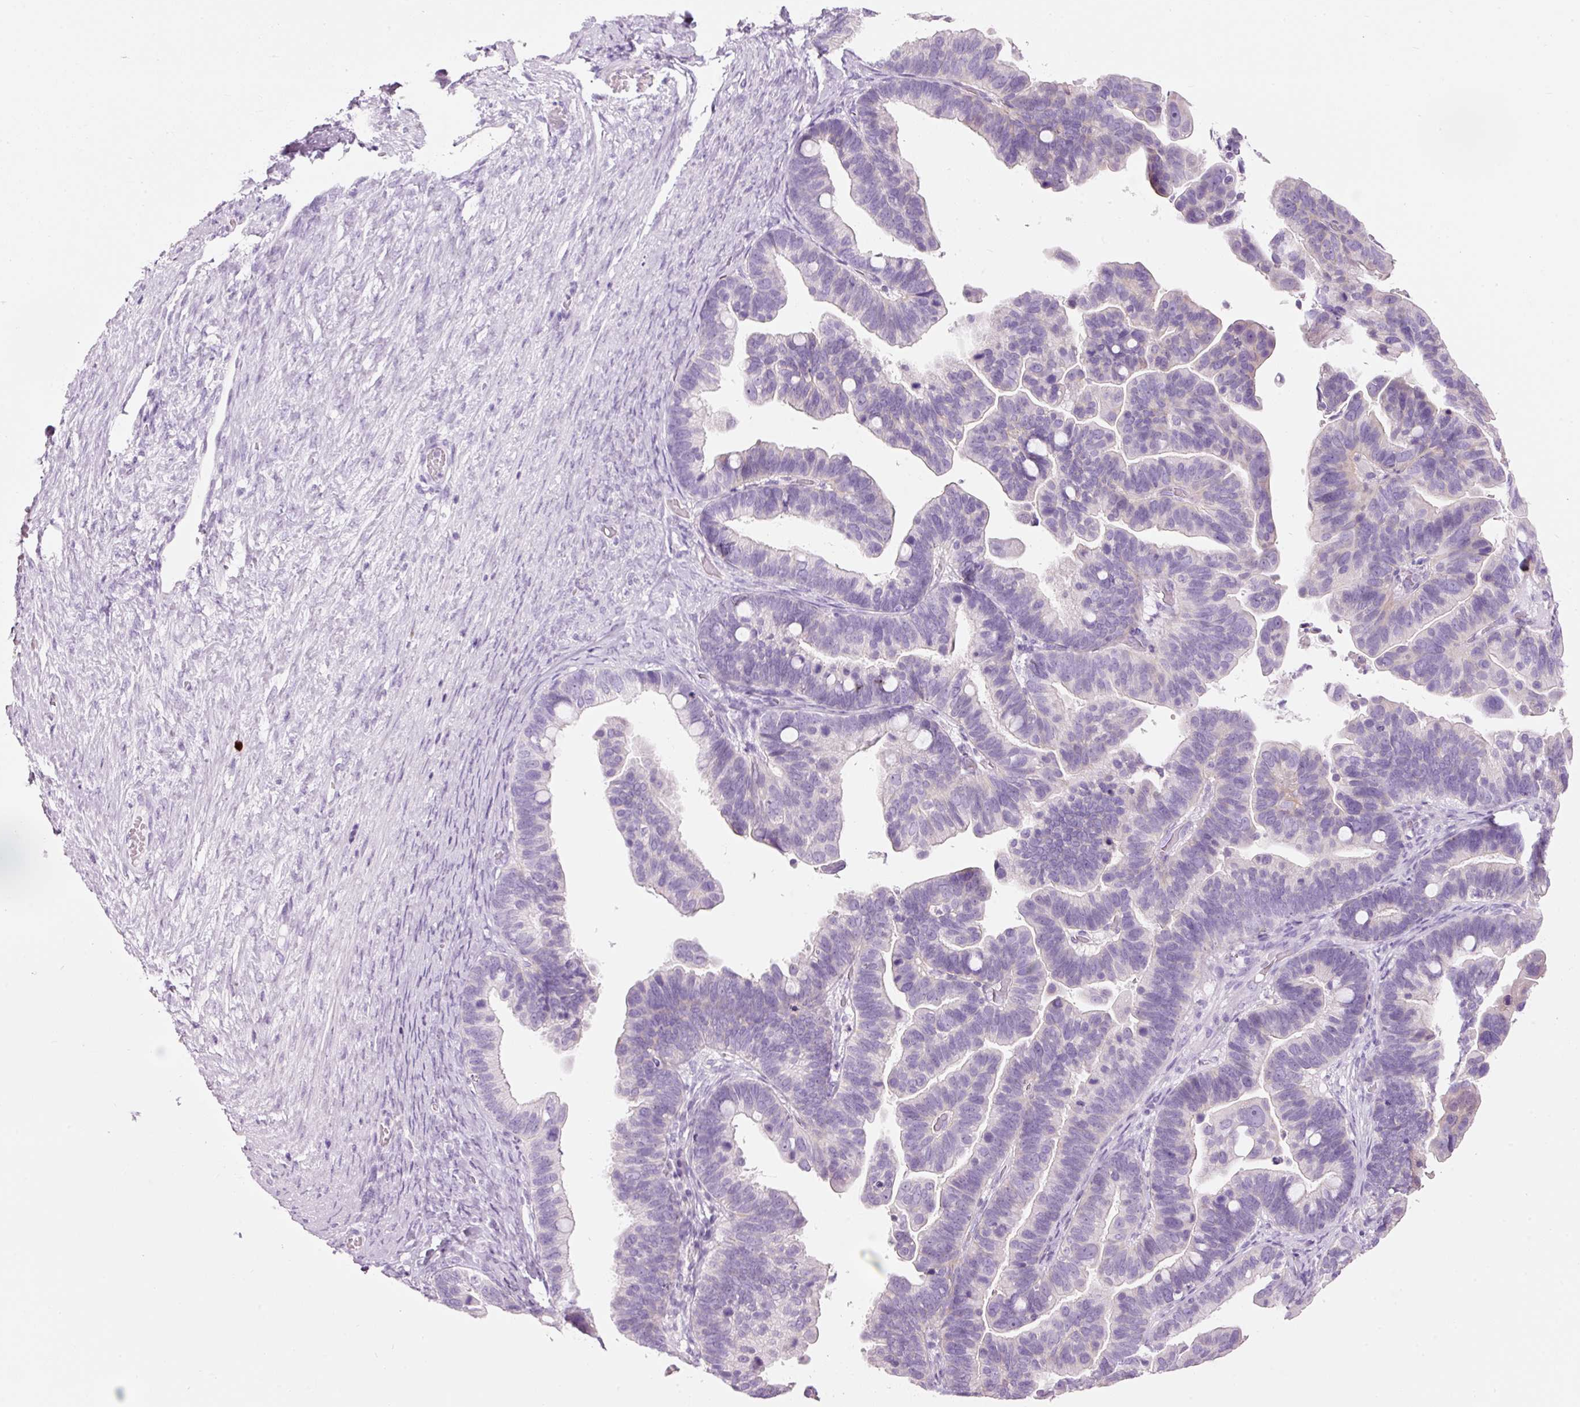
{"staining": {"intensity": "negative", "quantity": "none", "location": "none"}, "tissue": "ovarian cancer", "cell_type": "Tumor cells", "image_type": "cancer", "snomed": [{"axis": "morphology", "description": "Cystadenocarcinoma, serous, NOS"}, {"axis": "topography", "description": "Ovary"}], "caption": "A micrograph of serous cystadenocarcinoma (ovarian) stained for a protein exhibits no brown staining in tumor cells.", "gene": "CMA1", "patient": {"sex": "female", "age": 56}}